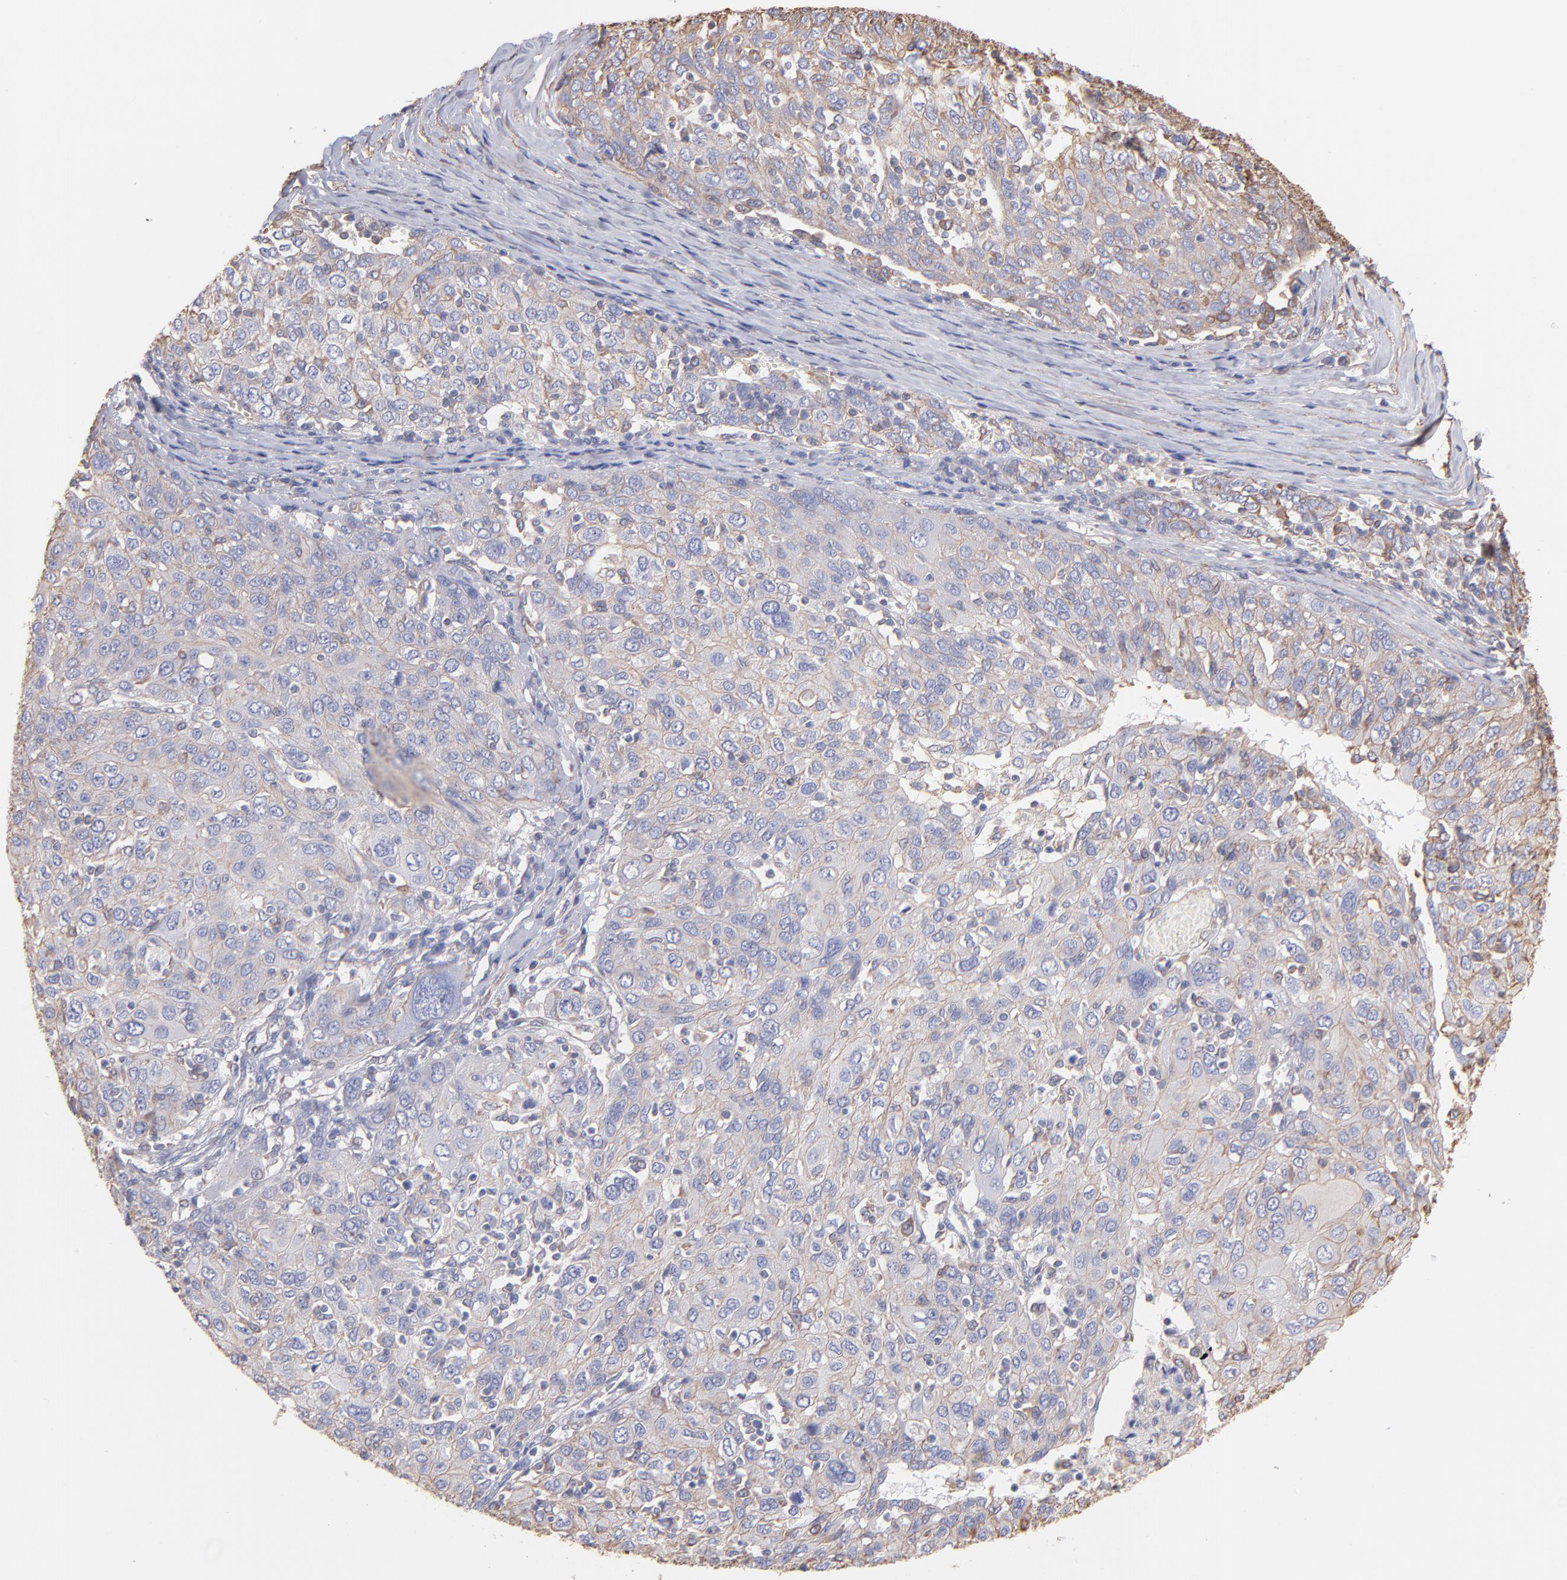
{"staining": {"intensity": "weak", "quantity": ">75%", "location": "cytoplasmic/membranous"}, "tissue": "ovarian cancer", "cell_type": "Tumor cells", "image_type": "cancer", "snomed": [{"axis": "morphology", "description": "Carcinoma, endometroid"}, {"axis": "topography", "description": "Ovary"}], "caption": "Approximately >75% of tumor cells in human ovarian endometroid carcinoma display weak cytoplasmic/membranous protein expression as visualized by brown immunohistochemical staining.", "gene": "PLEC", "patient": {"sex": "female", "age": 50}}